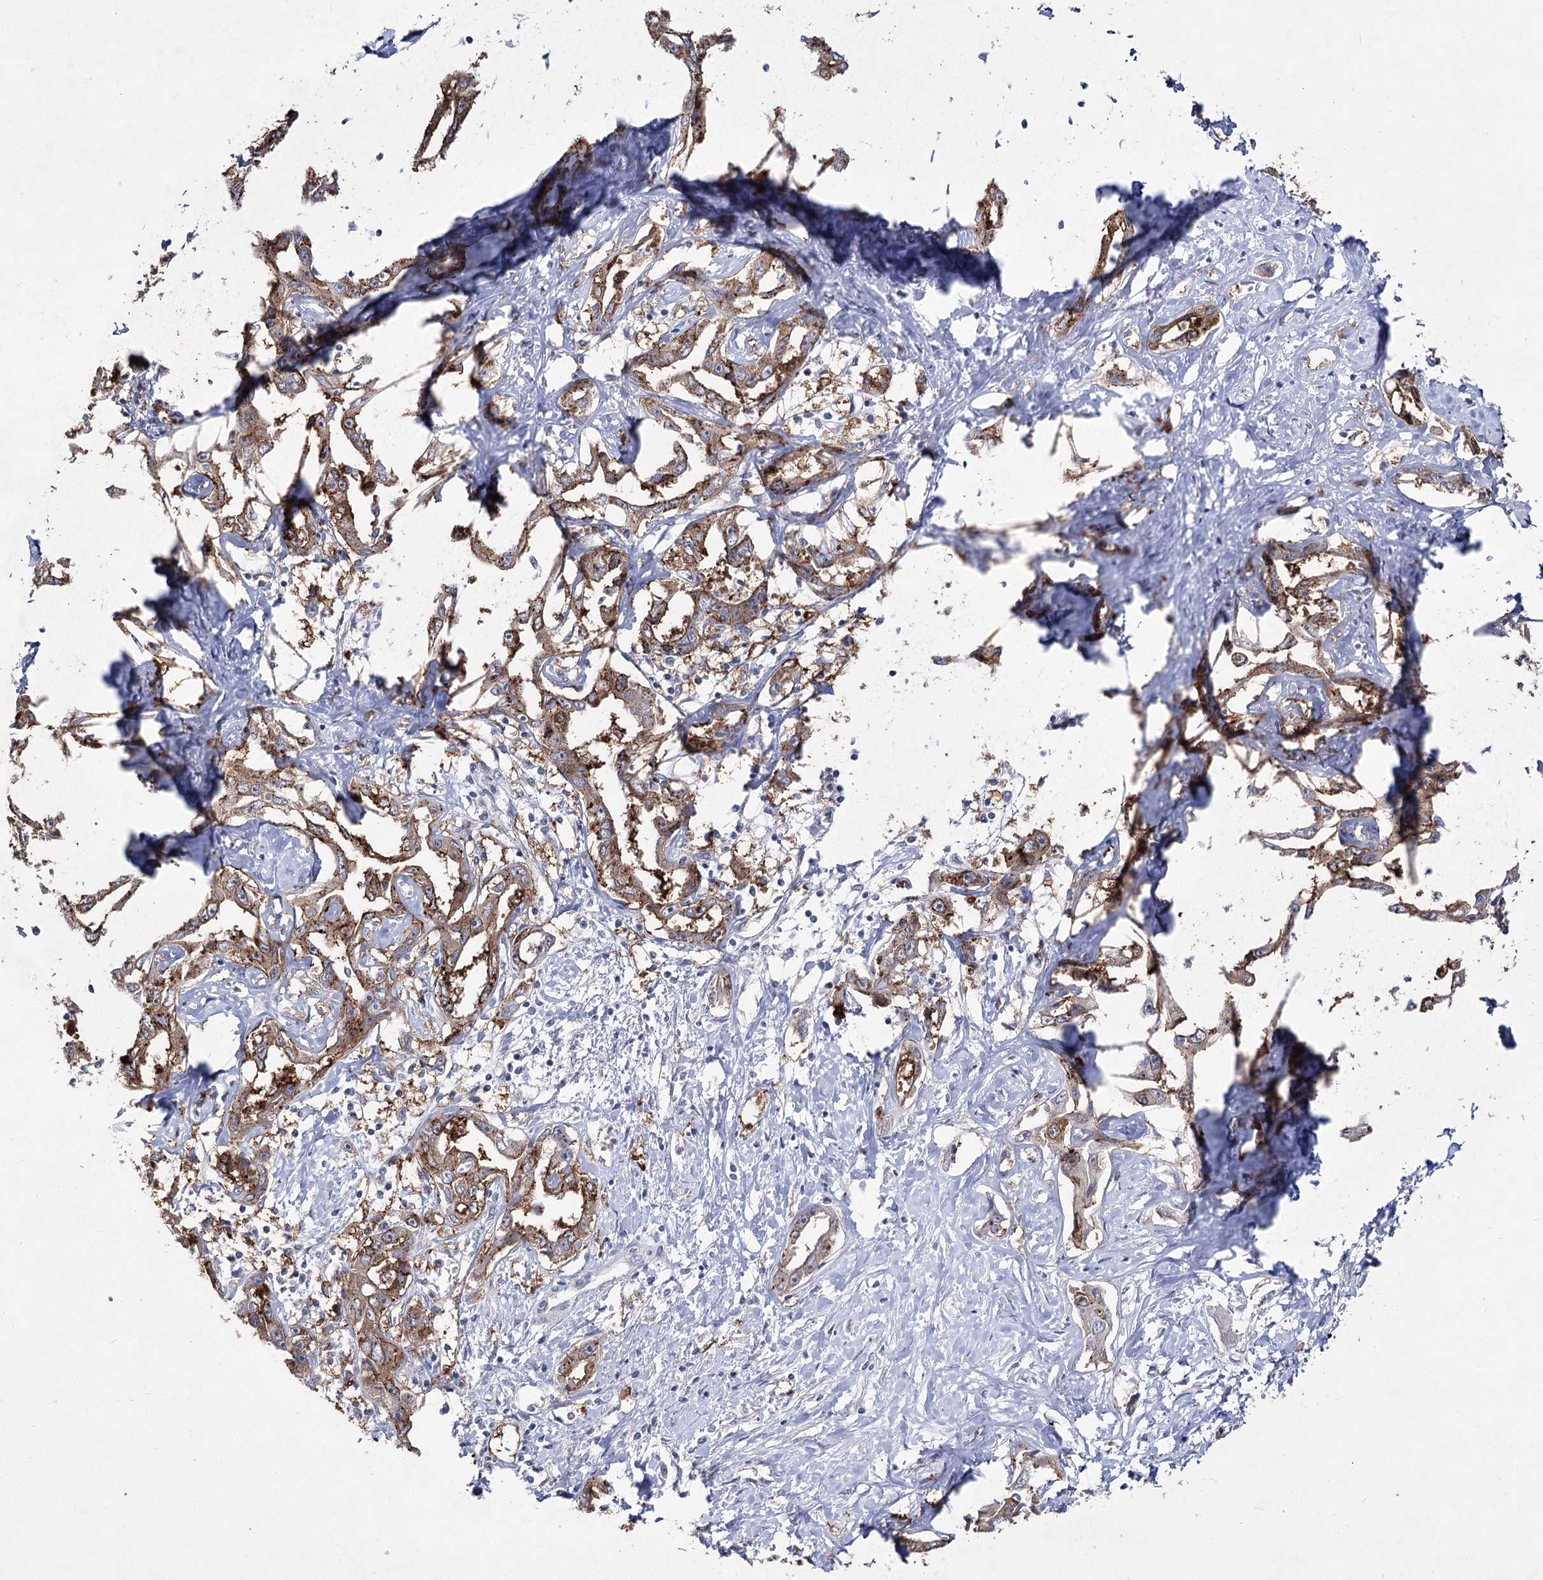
{"staining": {"intensity": "strong", "quantity": ">75%", "location": "cytoplasmic/membranous"}, "tissue": "liver cancer", "cell_type": "Tumor cells", "image_type": "cancer", "snomed": [{"axis": "morphology", "description": "Cholangiocarcinoma"}, {"axis": "topography", "description": "Liver"}], "caption": "Immunohistochemical staining of liver cancer (cholangiocarcinoma) displays high levels of strong cytoplasmic/membranous positivity in about >75% of tumor cells. Using DAB (3,3'-diaminobenzidine) (brown) and hematoxylin (blue) stains, captured at high magnification using brightfield microscopy.", "gene": "PHYHIPL", "patient": {"sex": "male", "age": 59}}